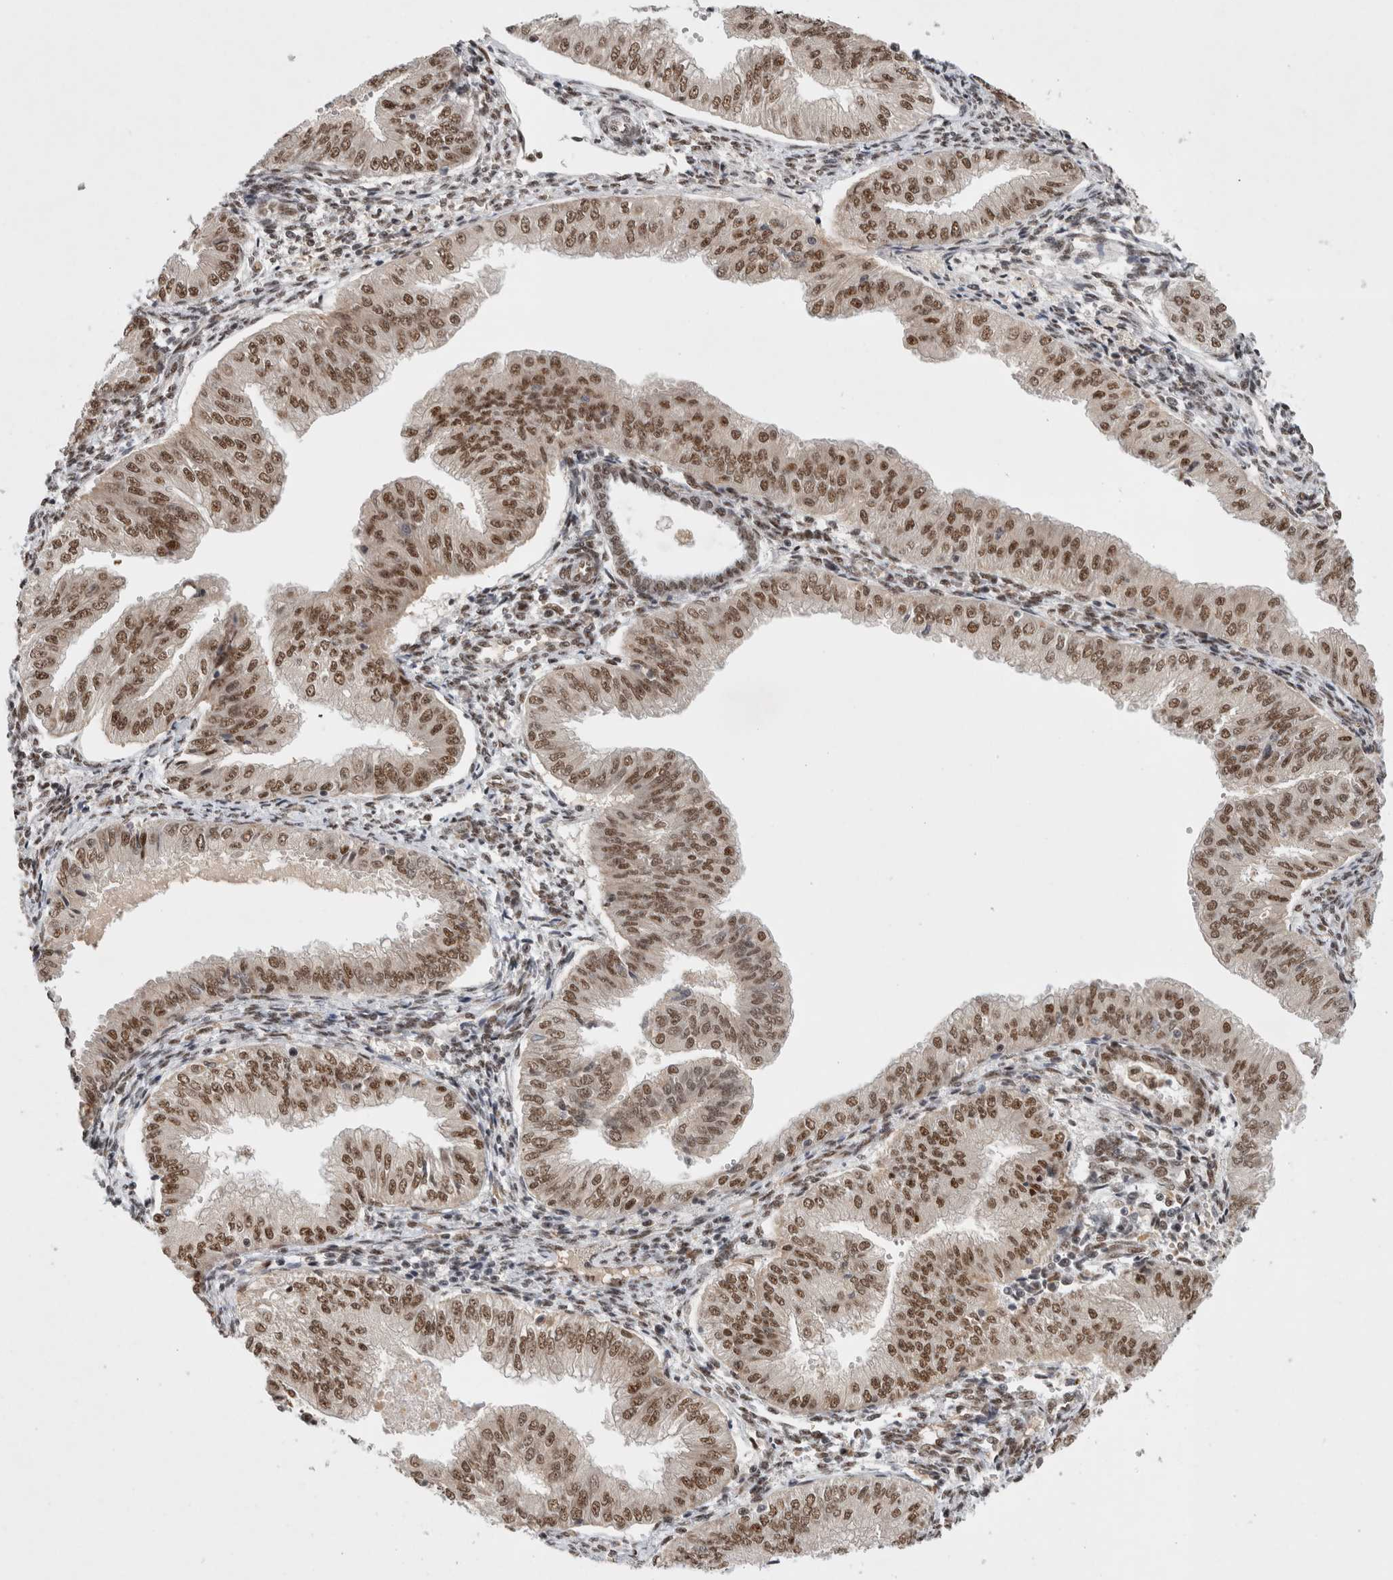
{"staining": {"intensity": "moderate", "quantity": ">75%", "location": "nuclear"}, "tissue": "endometrial cancer", "cell_type": "Tumor cells", "image_type": "cancer", "snomed": [{"axis": "morphology", "description": "Normal tissue, NOS"}, {"axis": "morphology", "description": "Adenocarcinoma, NOS"}, {"axis": "topography", "description": "Endometrium"}], "caption": "IHC of human endometrial cancer exhibits medium levels of moderate nuclear positivity in approximately >75% of tumor cells.", "gene": "NCAPG2", "patient": {"sex": "female", "age": 53}}